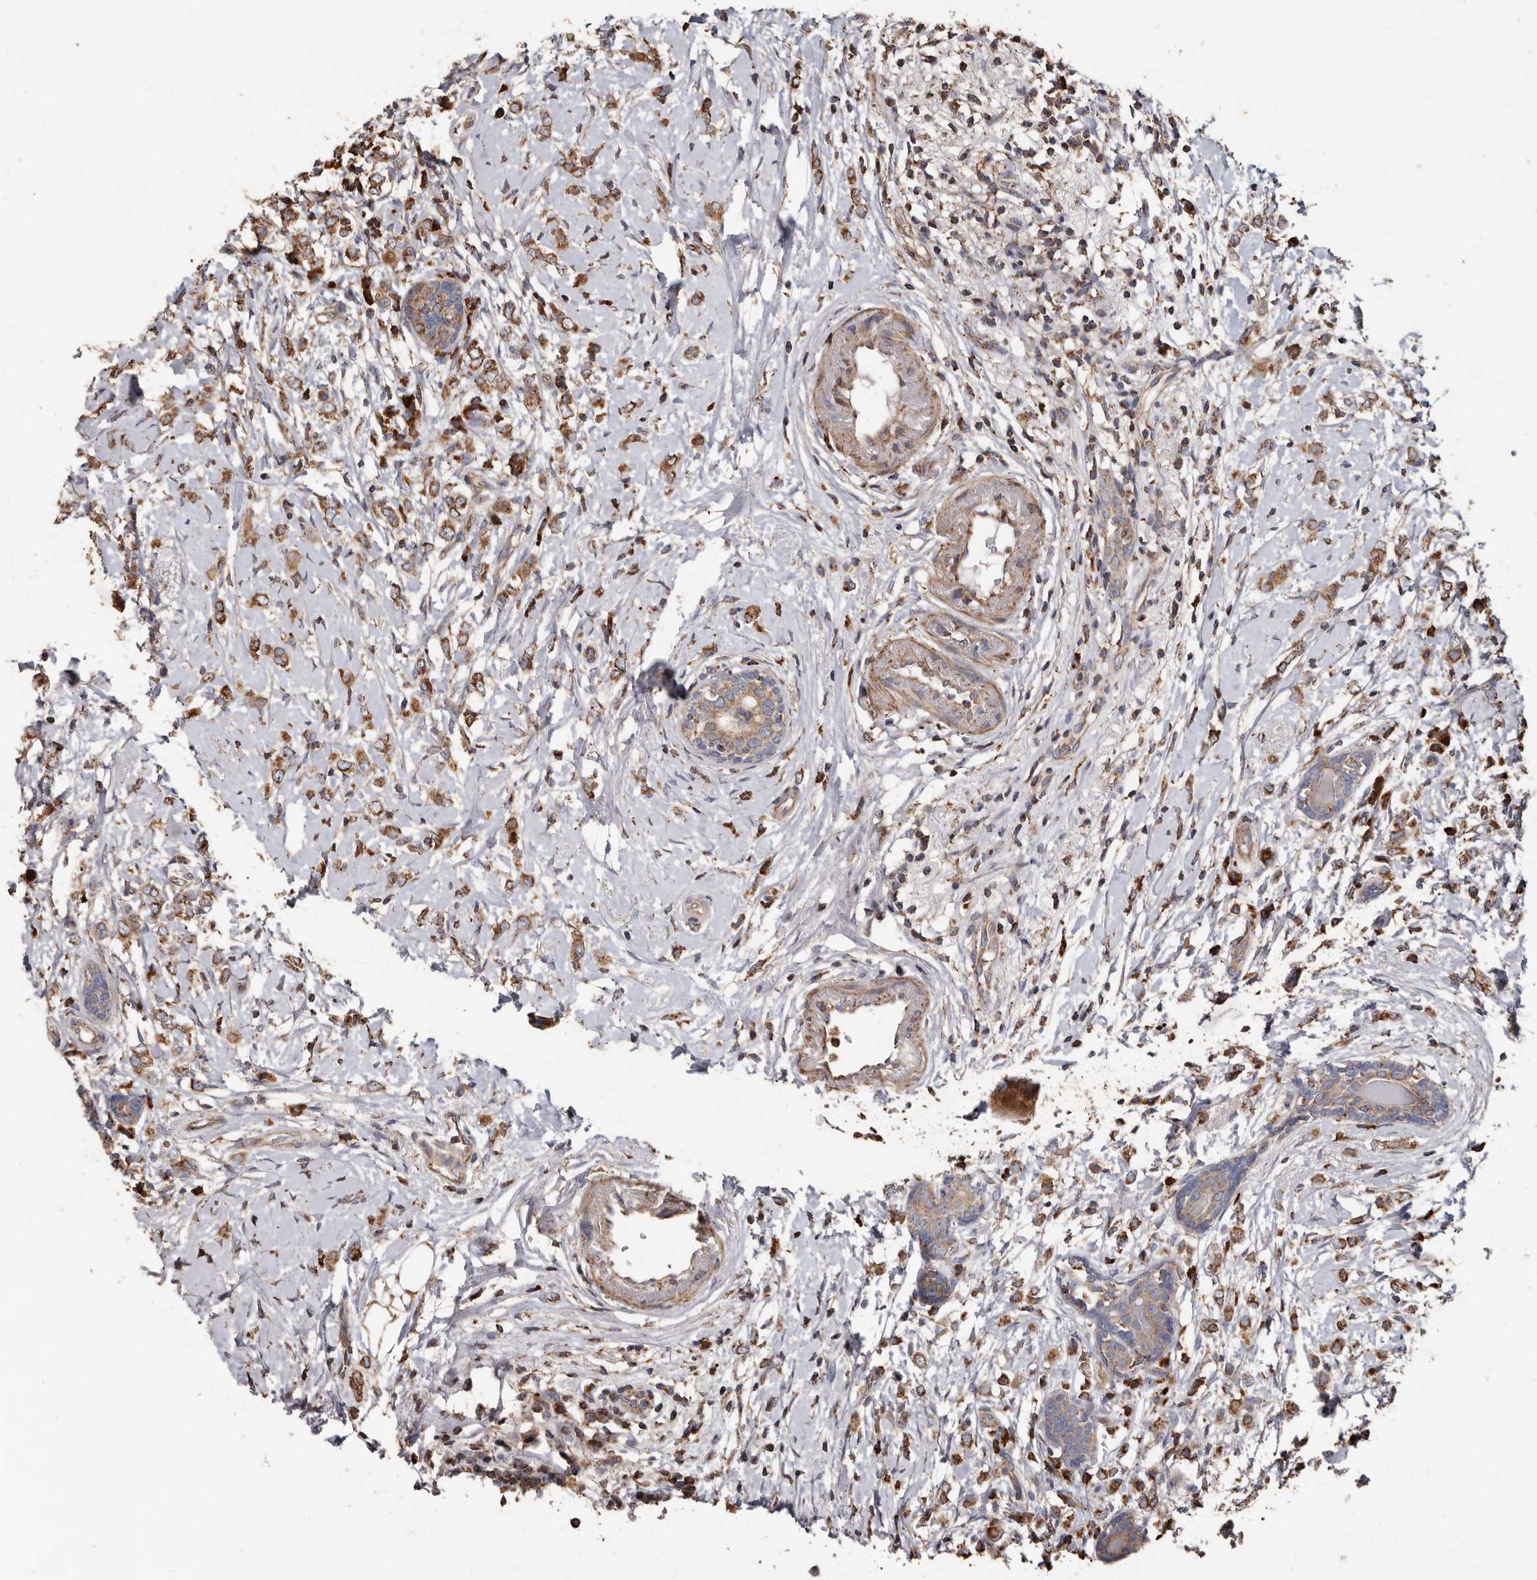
{"staining": {"intensity": "moderate", "quantity": ">75%", "location": "cytoplasmic/membranous"}, "tissue": "breast cancer", "cell_type": "Tumor cells", "image_type": "cancer", "snomed": [{"axis": "morphology", "description": "Normal tissue, NOS"}, {"axis": "morphology", "description": "Lobular carcinoma"}, {"axis": "topography", "description": "Breast"}], "caption": "The image demonstrates immunohistochemical staining of breast cancer. There is moderate cytoplasmic/membranous staining is seen in approximately >75% of tumor cells.", "gene": "OSGIN2", "patient": {"sex": "female", "age": 47}}